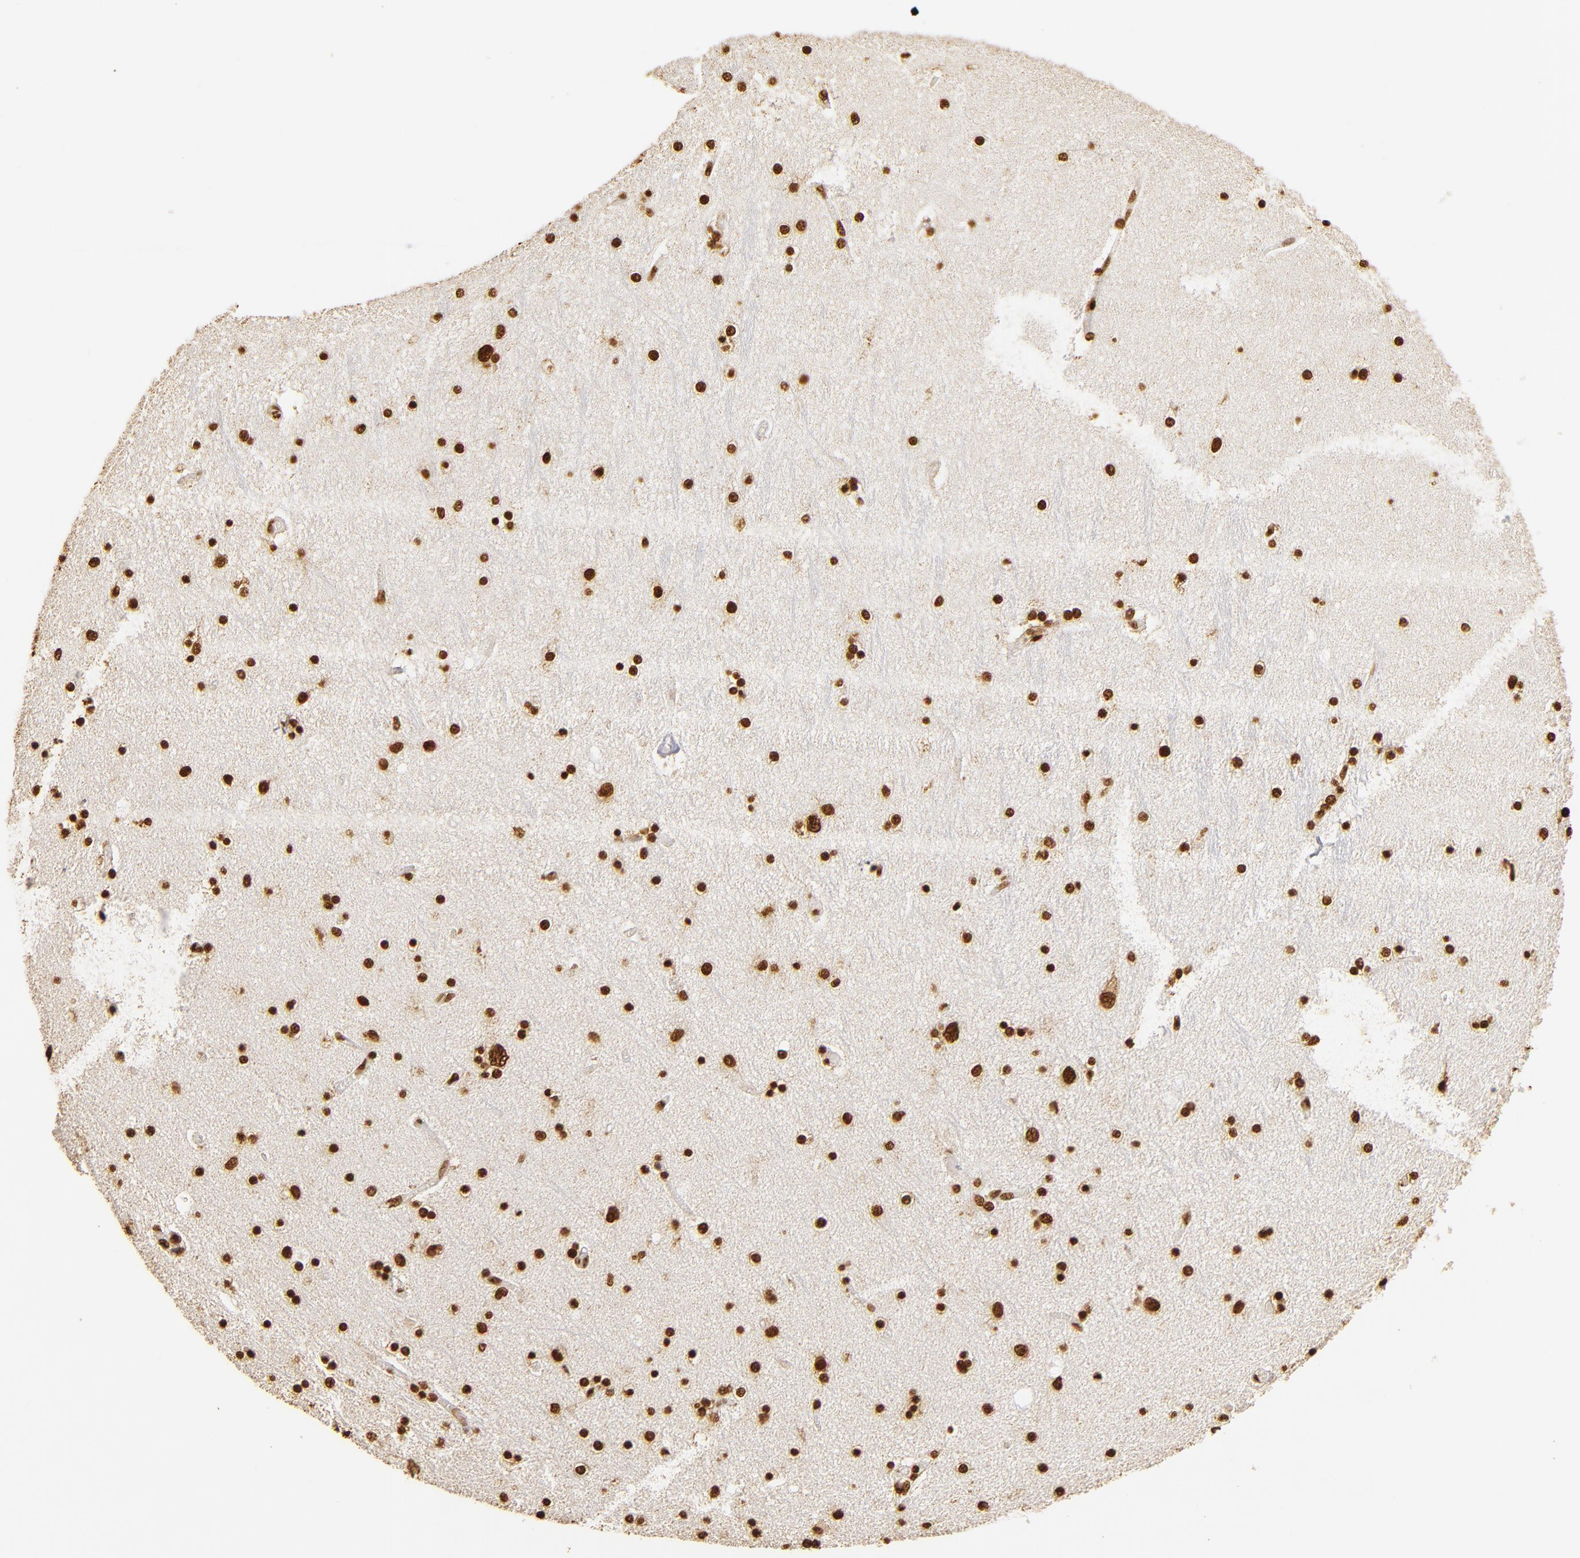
{"staining": {"intensity": "strong", "quantity": ">75%", "location": "nuclear"}, "tissue": "hippocampus", "cell_type": "Glial cells", "image_type": "normal", "snomed": [{"axis": "morphology", "description": "Normal tissue, NOS"}, {"axis": "topography", "description": "Hippocampus"}], "caption": "Protein analysis of normal hippocampus demonstrates strong nuclear staining in approximately >75% of glial cells.", "gene": "ILF3", "patient": {"sex": "female", "age": 54}}